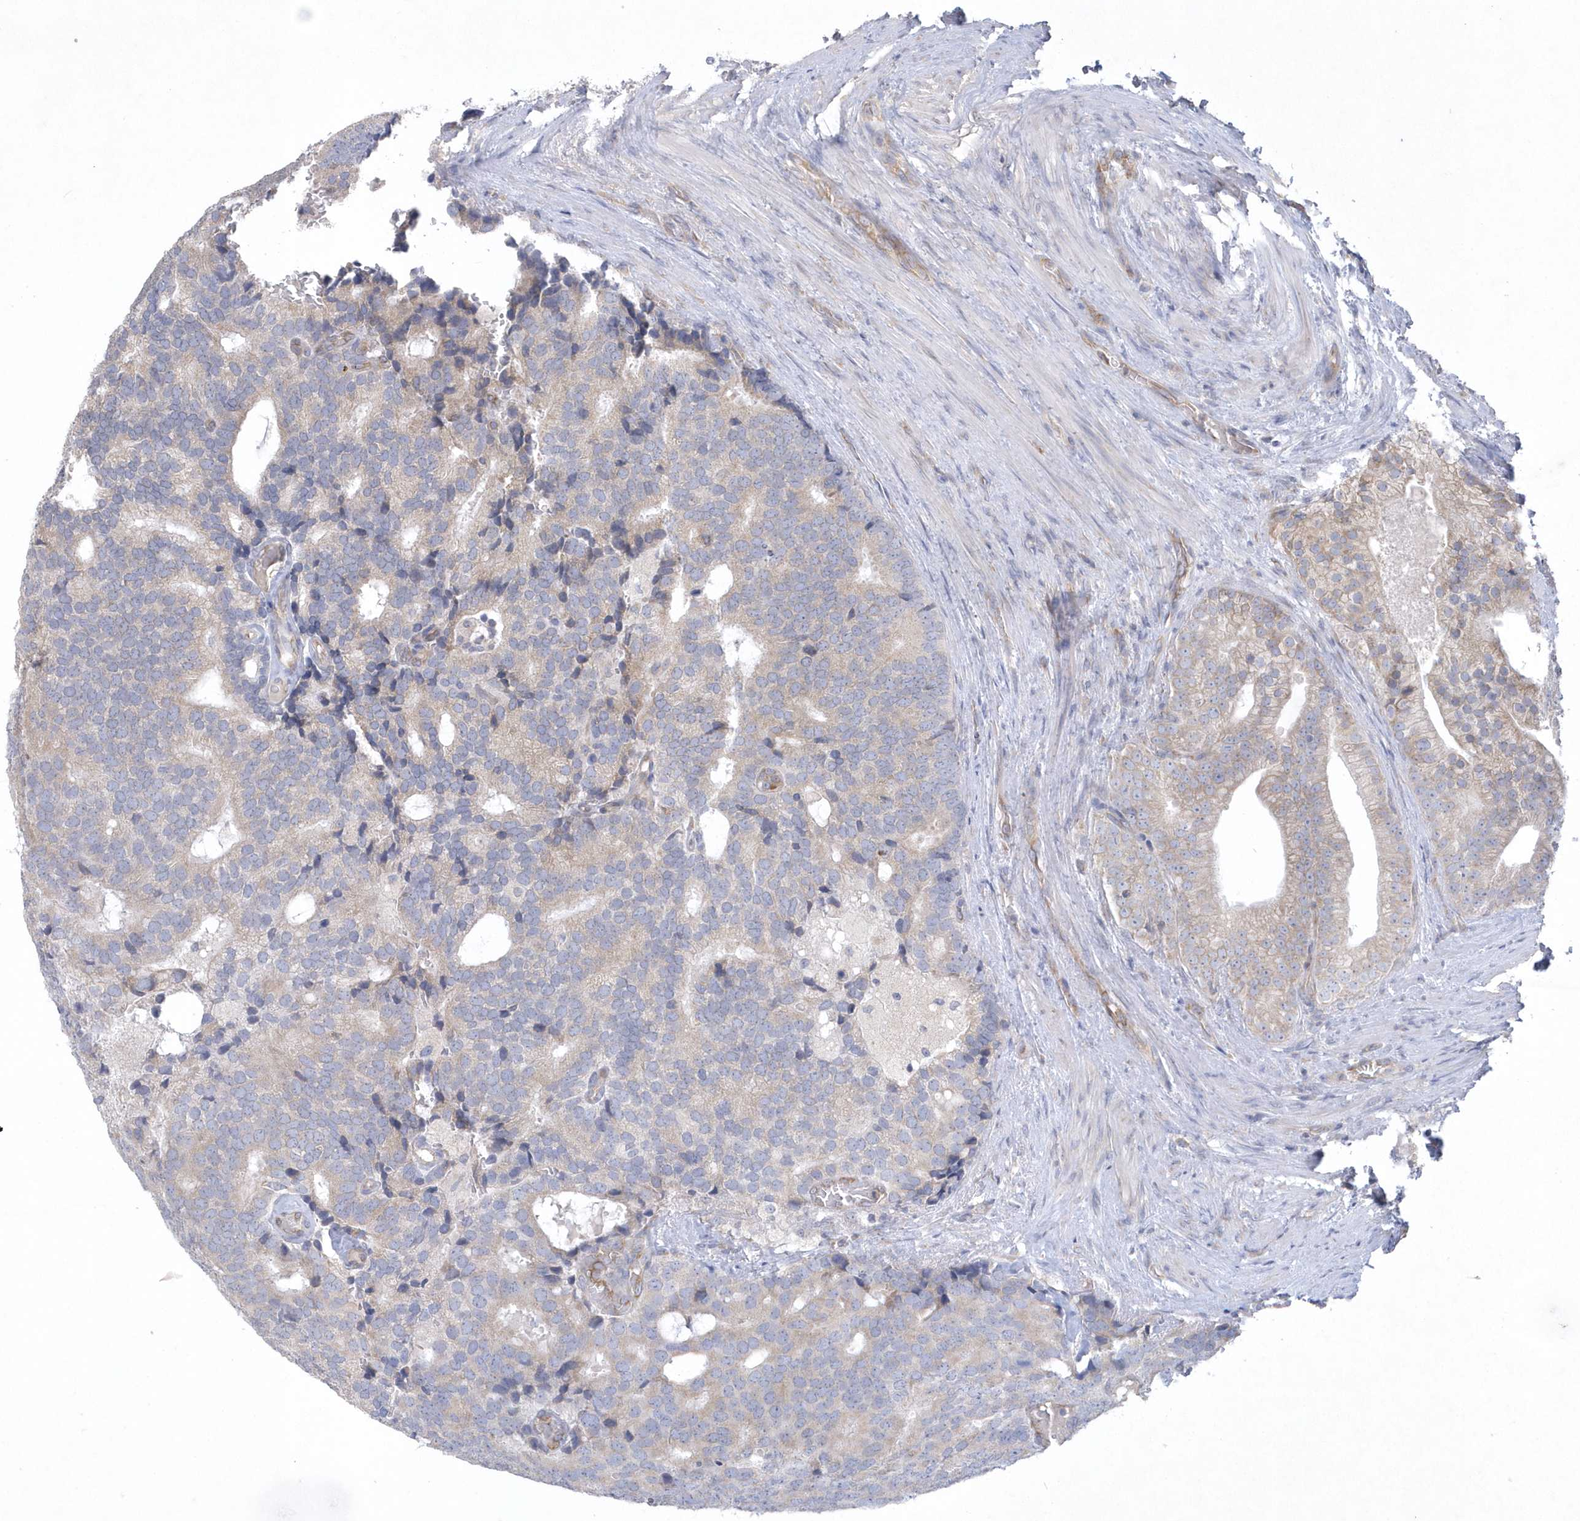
{"staining": {"intensity": "weak", "quantity": "<25%", "location": "cytoplasmic/membranous"}, "tissue": "prostate cancer", "cell_type": "Tumor cells", "image_type": "cancer", "snomed": [{"axis": "morphology", "description": "Adenocarcinoma, Low grade"}, {"axis": "topography", "description": "Prostate"}], "caption": "Immunohistochemistry (IHC) micrograph of prostate adenocarcinoma (low-grade) stained for a protein (brown), which reveals no staining in tumor cells.", "gene": "DGAT1", "patient": {"sex": "male", "age": 71}}